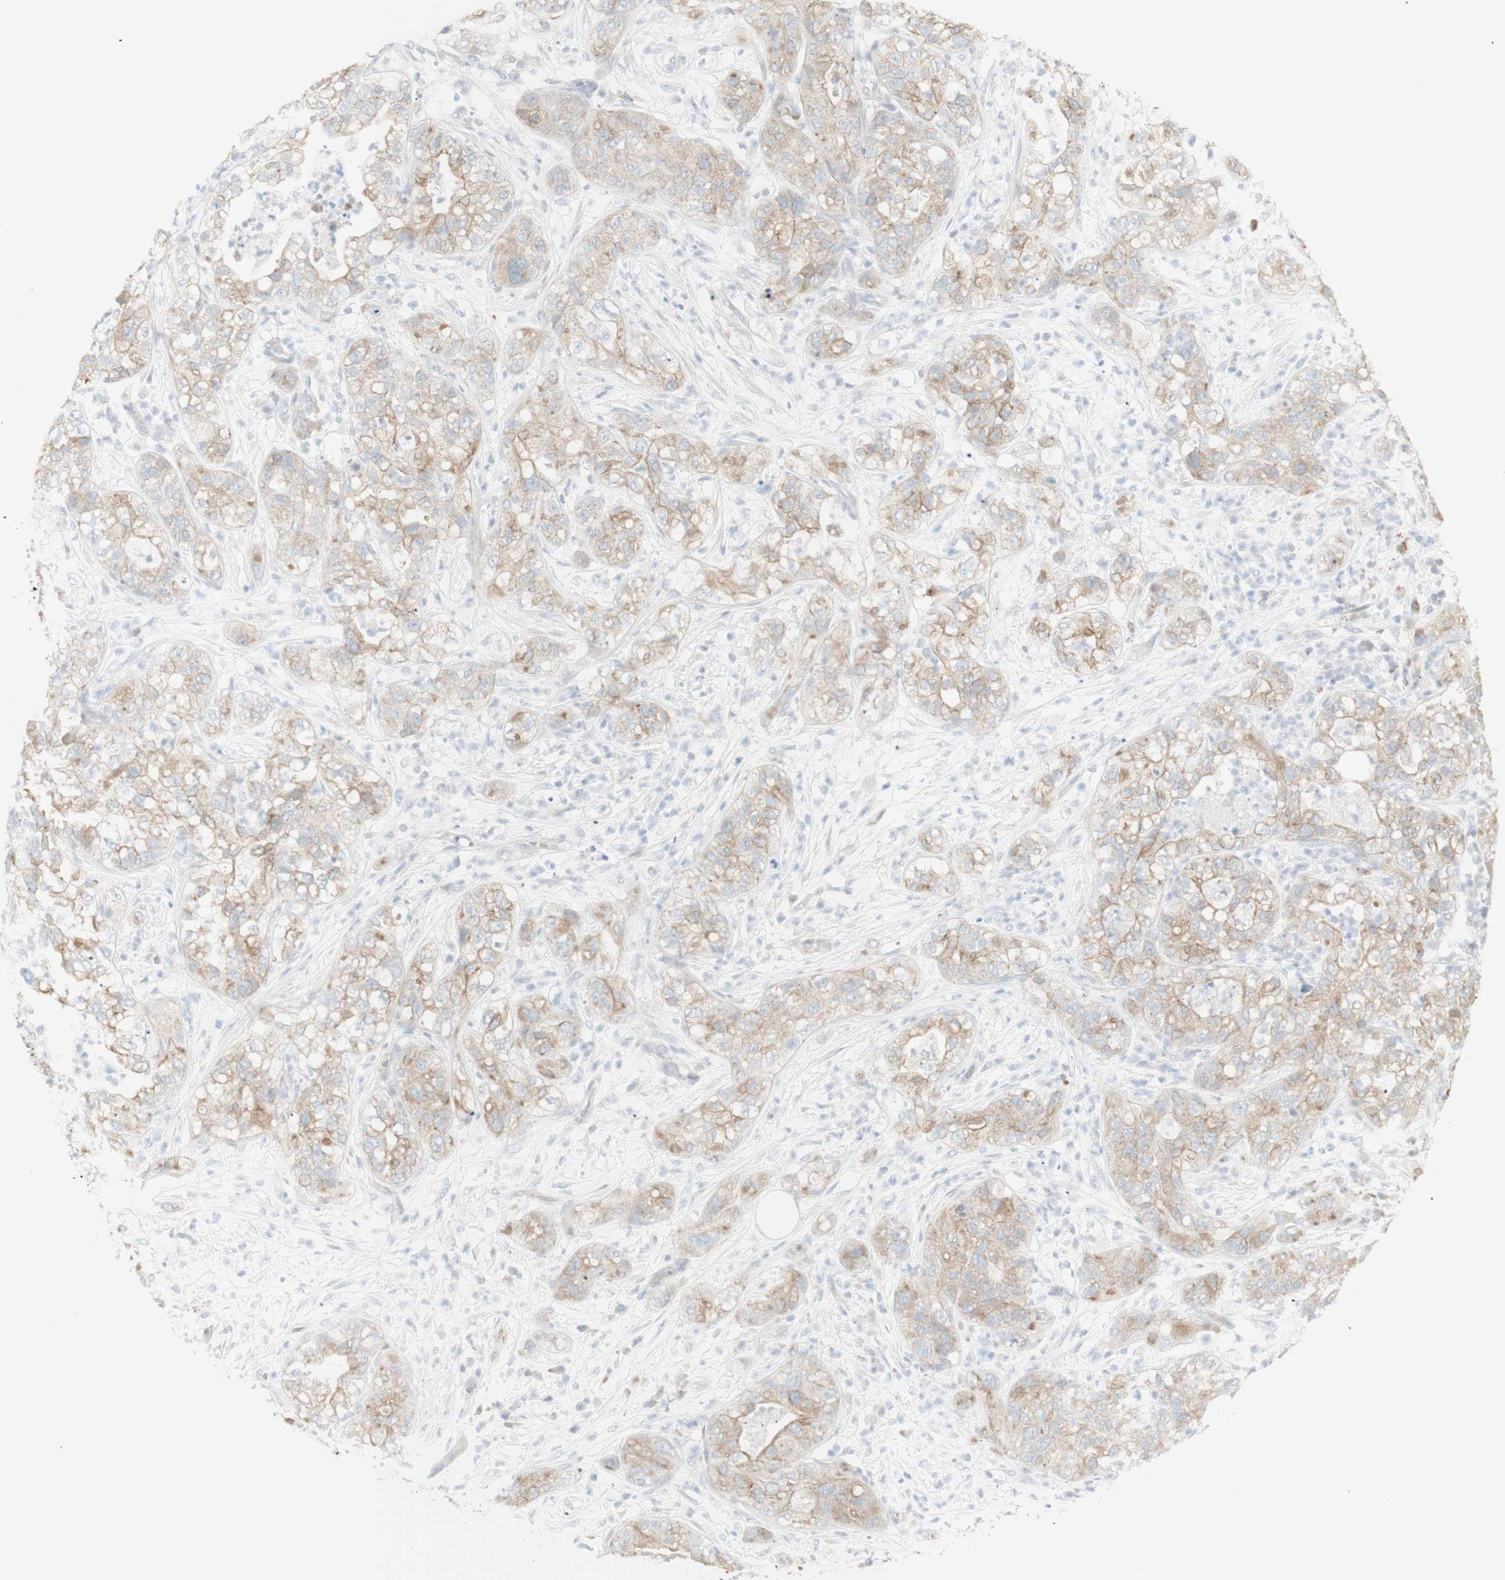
{"staining": {"intensity": "weak", "quantity": ">75%", "location": "cytoplasmic/membranous"}, "tissue": "pancreatic cancer", "cell_type": "Tumor cells", "image_type": "cancer", "snomed": [{"axis": "morphology", "description": "Adenocarcinoma, NOS"}, {"axis": "topography", "description": "Pancreas"}], "caption": "Brown immunohistochemical staining in human pancreatic cancer displays weak cytoplasmic/membranous expression in approximately >75% of tumor cells.", "gene": "NDST4", "patient": {"sex": "female", "age": 78}}